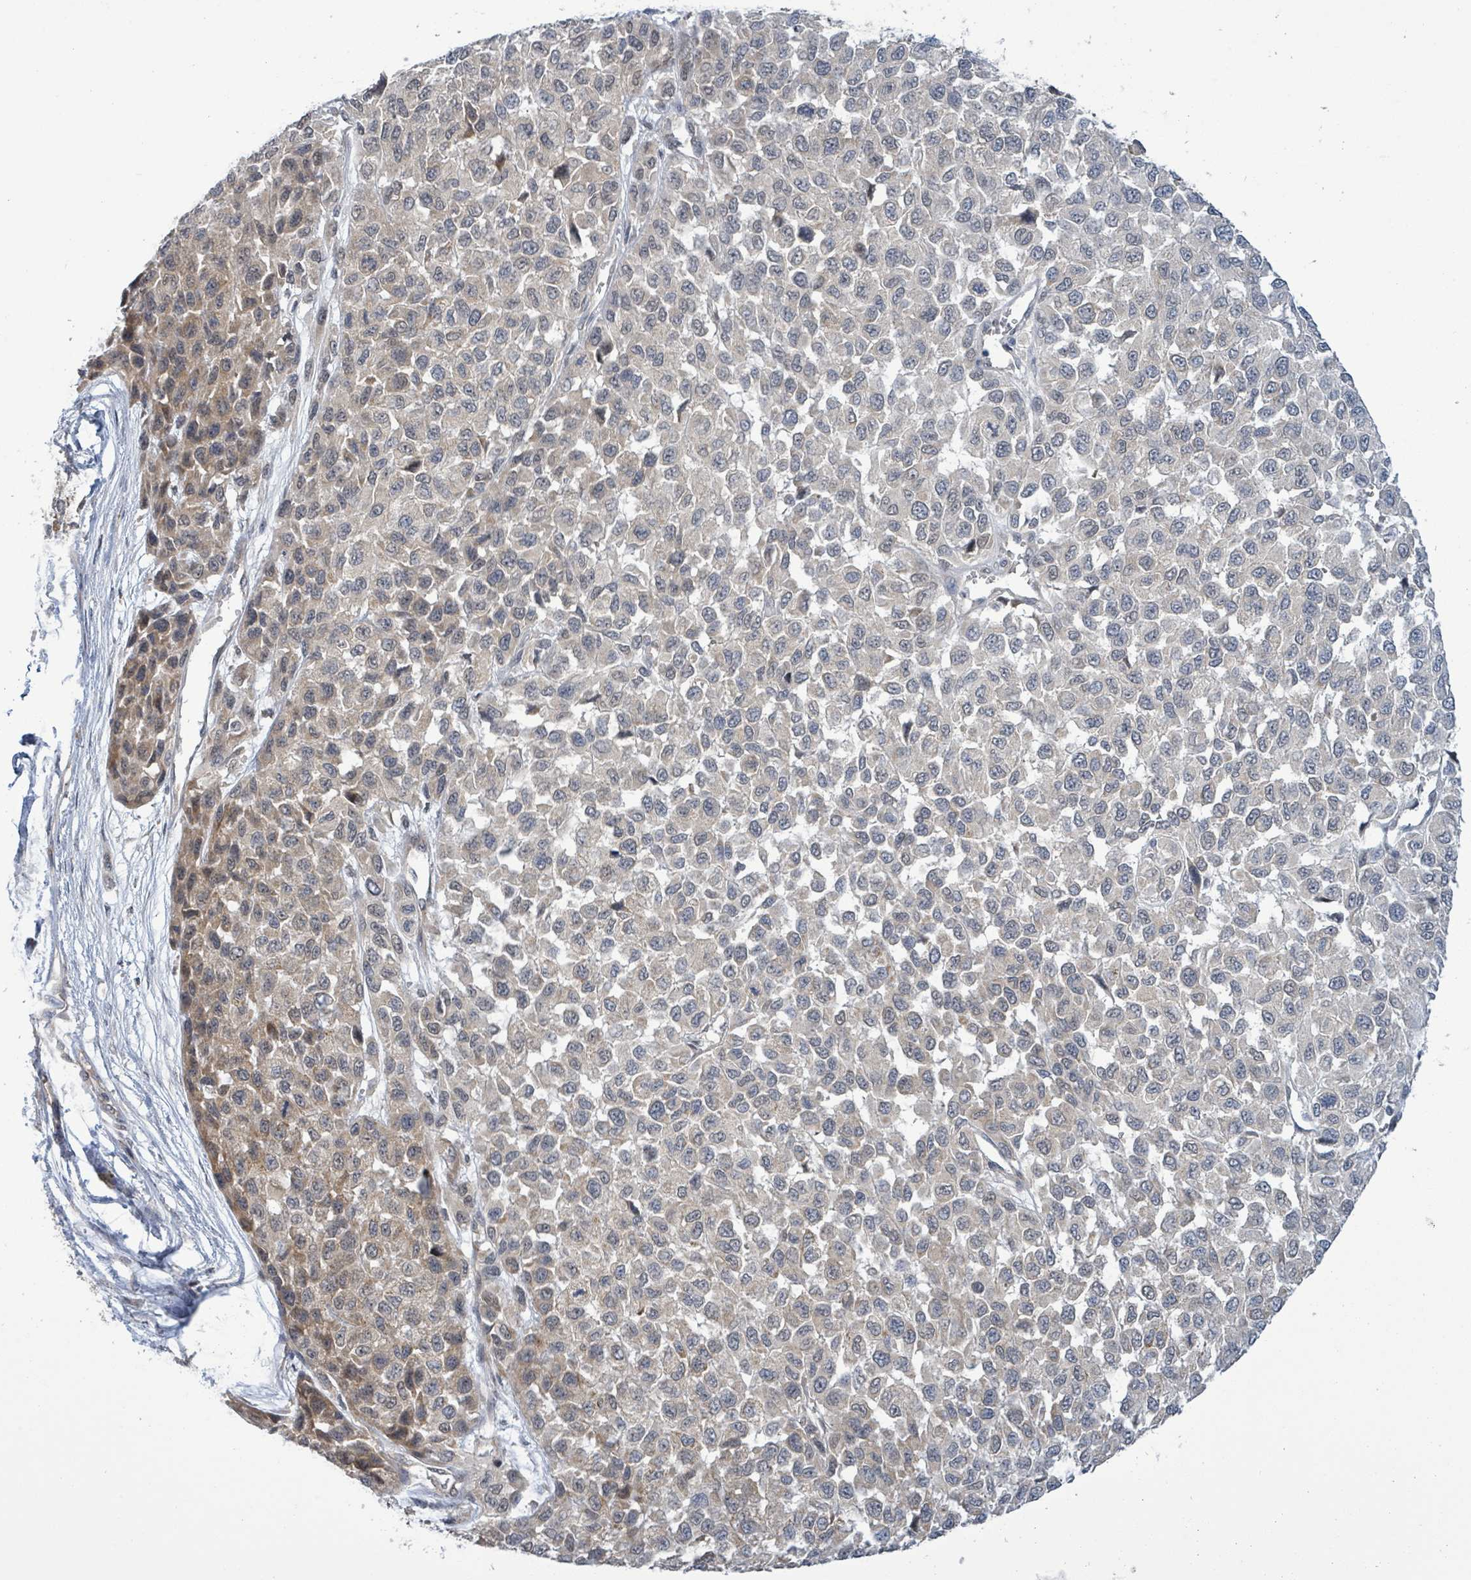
{"staining": {"intensity": "weak", "quantity": "<25%", "location": "cytoplasmic/membranous"}, "tissue": "melanoma", "cell_type": "Tumor cells", "image_type": "cancer", "snomed": [{"axis": "morphology", "description": "Malignant melanoma, NOS"}, {"axis": "topography", "description": "Skin"}], "caption": "The IHC image has no significant staining in tumor cells of melanoma tissue.", "gene": "COQ10B", "patient": {"sex": "male", "age": 62}}